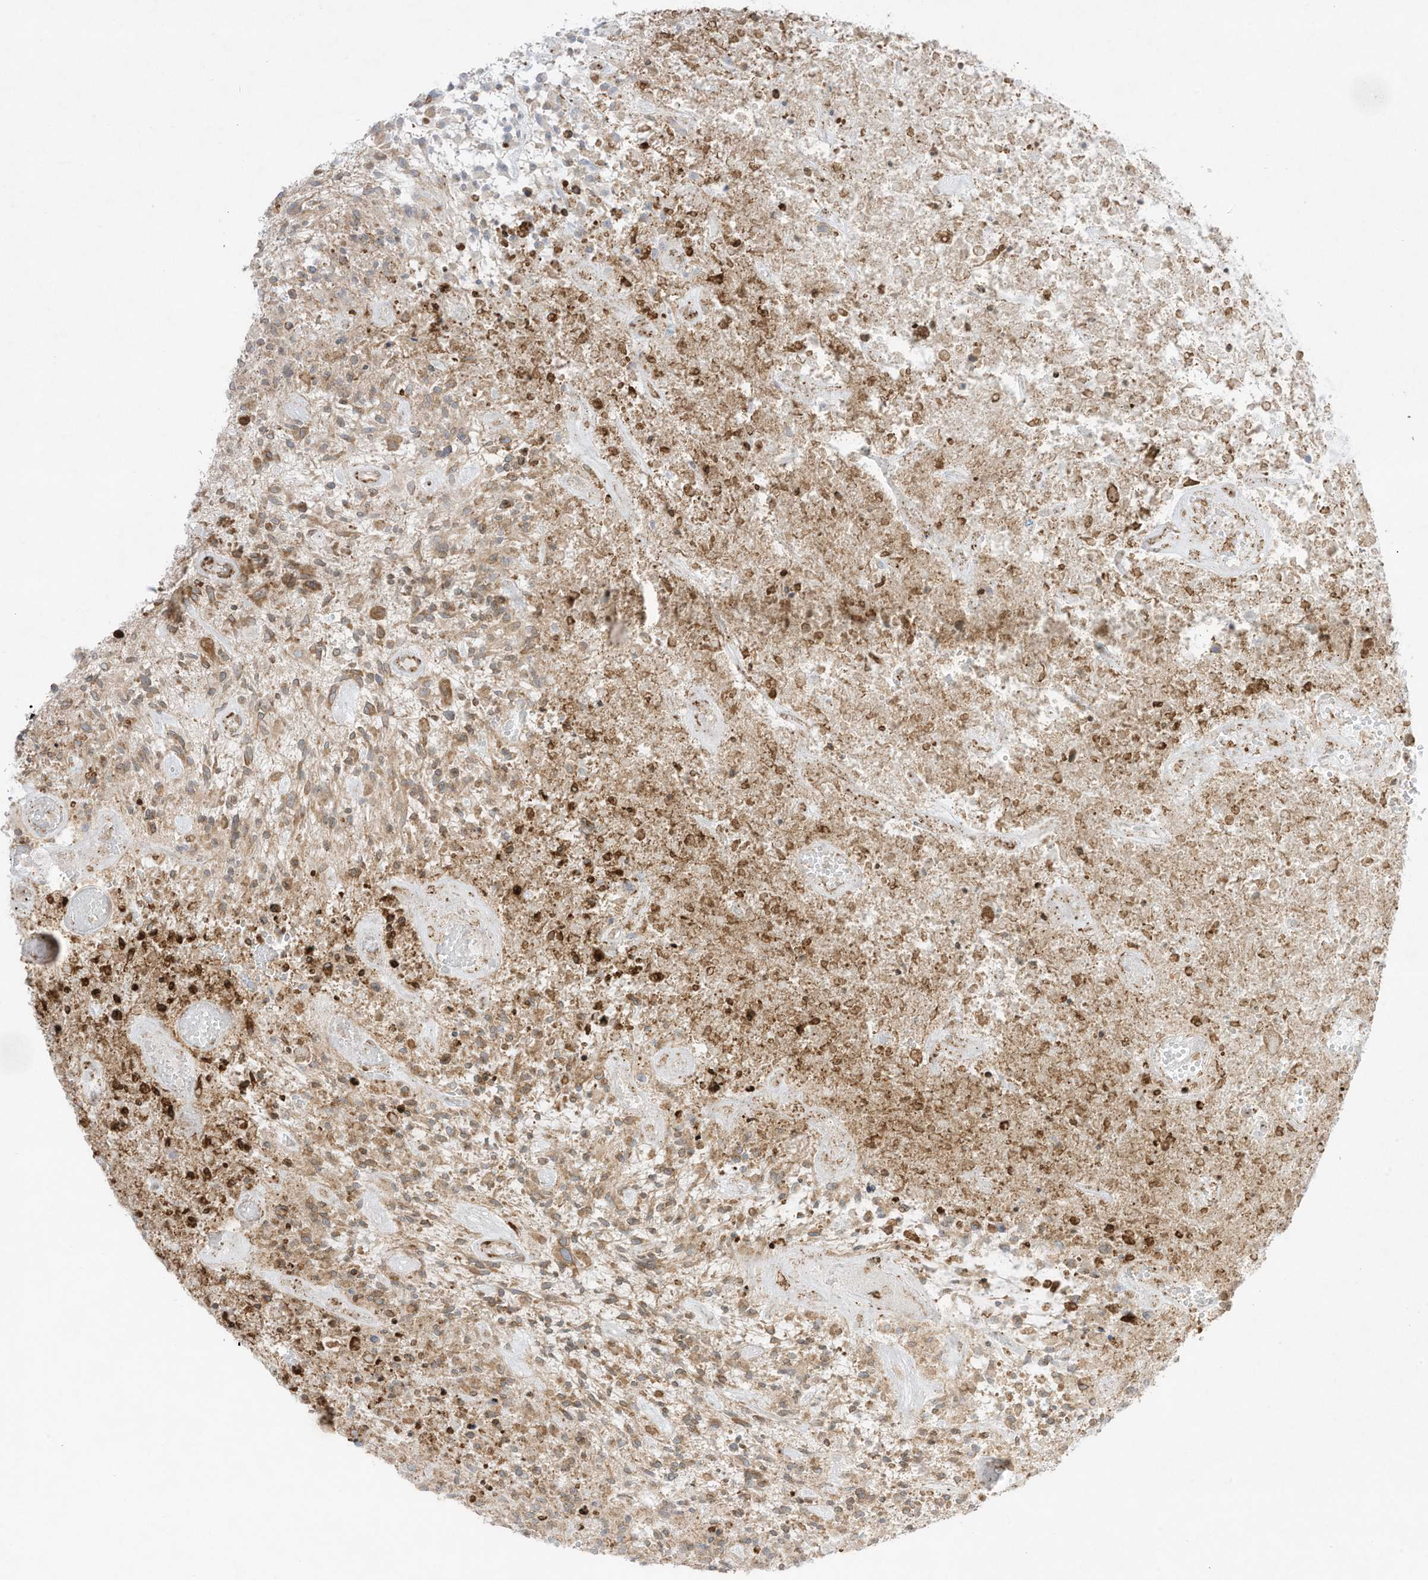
{"staining": {"intensity": "moderate", "quantity": "25%-75%", "location": "cytoplasmic/membranous"}, "tissue": "glioma", "cell_type": "Tumor cells", "image_type": "cancer", "snomed": [{"axis": "morphology", "description": "Glioma, malignant, High grade"}, {"axis": "topography", "description": "Brain"}], "caption": "Protein expression analysis of glioma shows moderate cytoplasmic/membranous positivity in about 25%-75% of tumor cells.", "gene": "PTK6", "patient": {"sex": "male", "age": 47}}